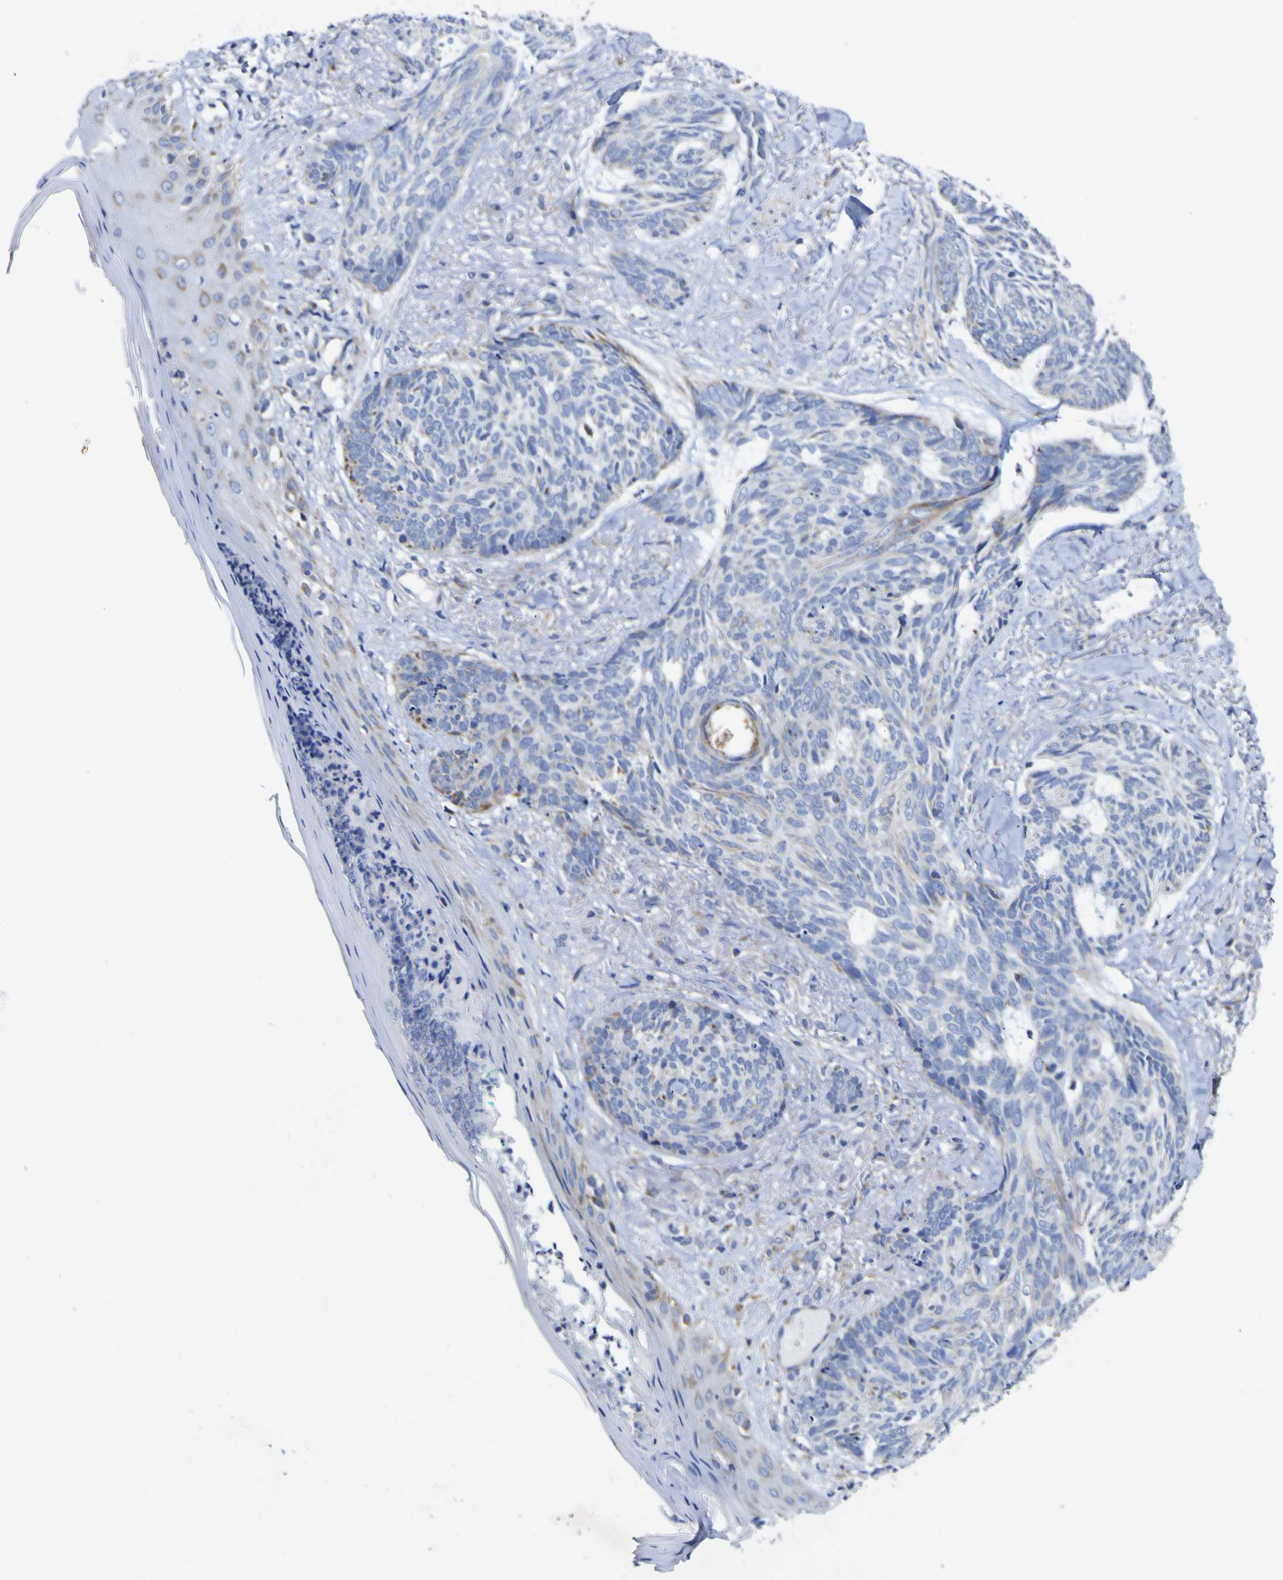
{"staining": {"intensity": "moderate", "quantity": "<25%", "location": "cytoplasmic/membranous"}, "tissue": "skin cancer", "cell_type": "Tumor cells", "image_type": "cancer", "snomed": [{"axis": "morphology", "description": "Basal cell carcinoma"}, {"axis": "topography", "description": "Skin"}], "caption": "Immunohistochemical staining of human skin cancer displays moderate cytoplasmic/membranous protein positivity in approximately <25% of tumor cells.", "gene": "CCDC90B", "patient": {"sex": "male", "age": 43}}